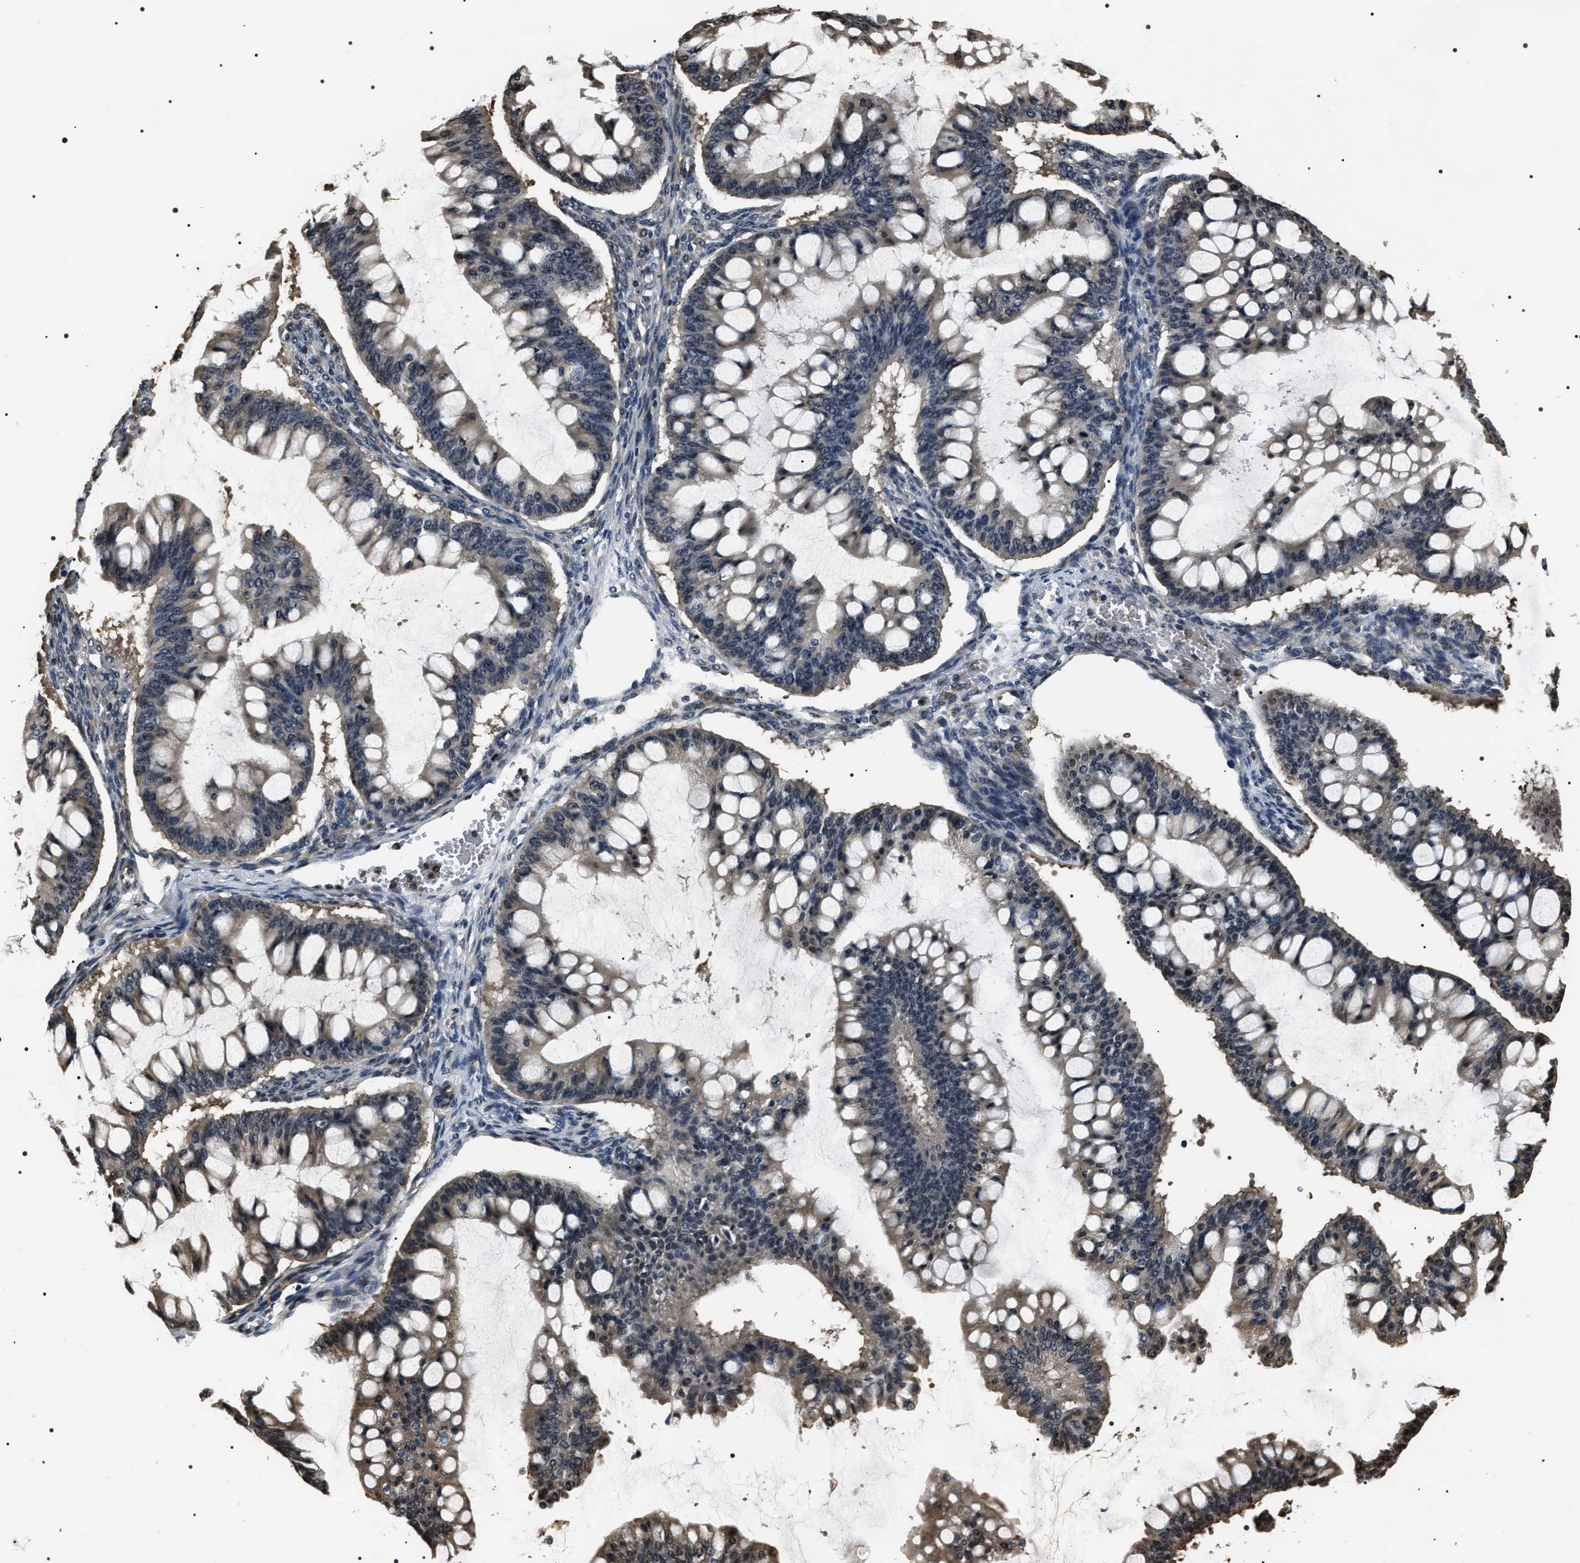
{"staining": {"intensity": "weak", "quantity": "<25%", "location": "cytoplasmic/membranous"}, "tissue": "ovarian cancer", "cell_type": "Tumor cells", "image_type": "cancer", "snomed": [{"axis": "morphology", "description": "Cystadenocarcinoma, mucinous, NOS"}, {"axis": "topography", "description": "Ovary"}], "caption": "Tumor cells are negative for protein expression in human ovarian cancer (mucinous cystadenocarcinoma). The staining was performed using DAB (3,3'-diaminobenzidine) to visualize the protein expression in brown, while the nuclei were stained in blue with hematoxylin (Magnification: 20x).", "gene": "ARHGAP22", "patient": {"sex": "female", "age": 73}}